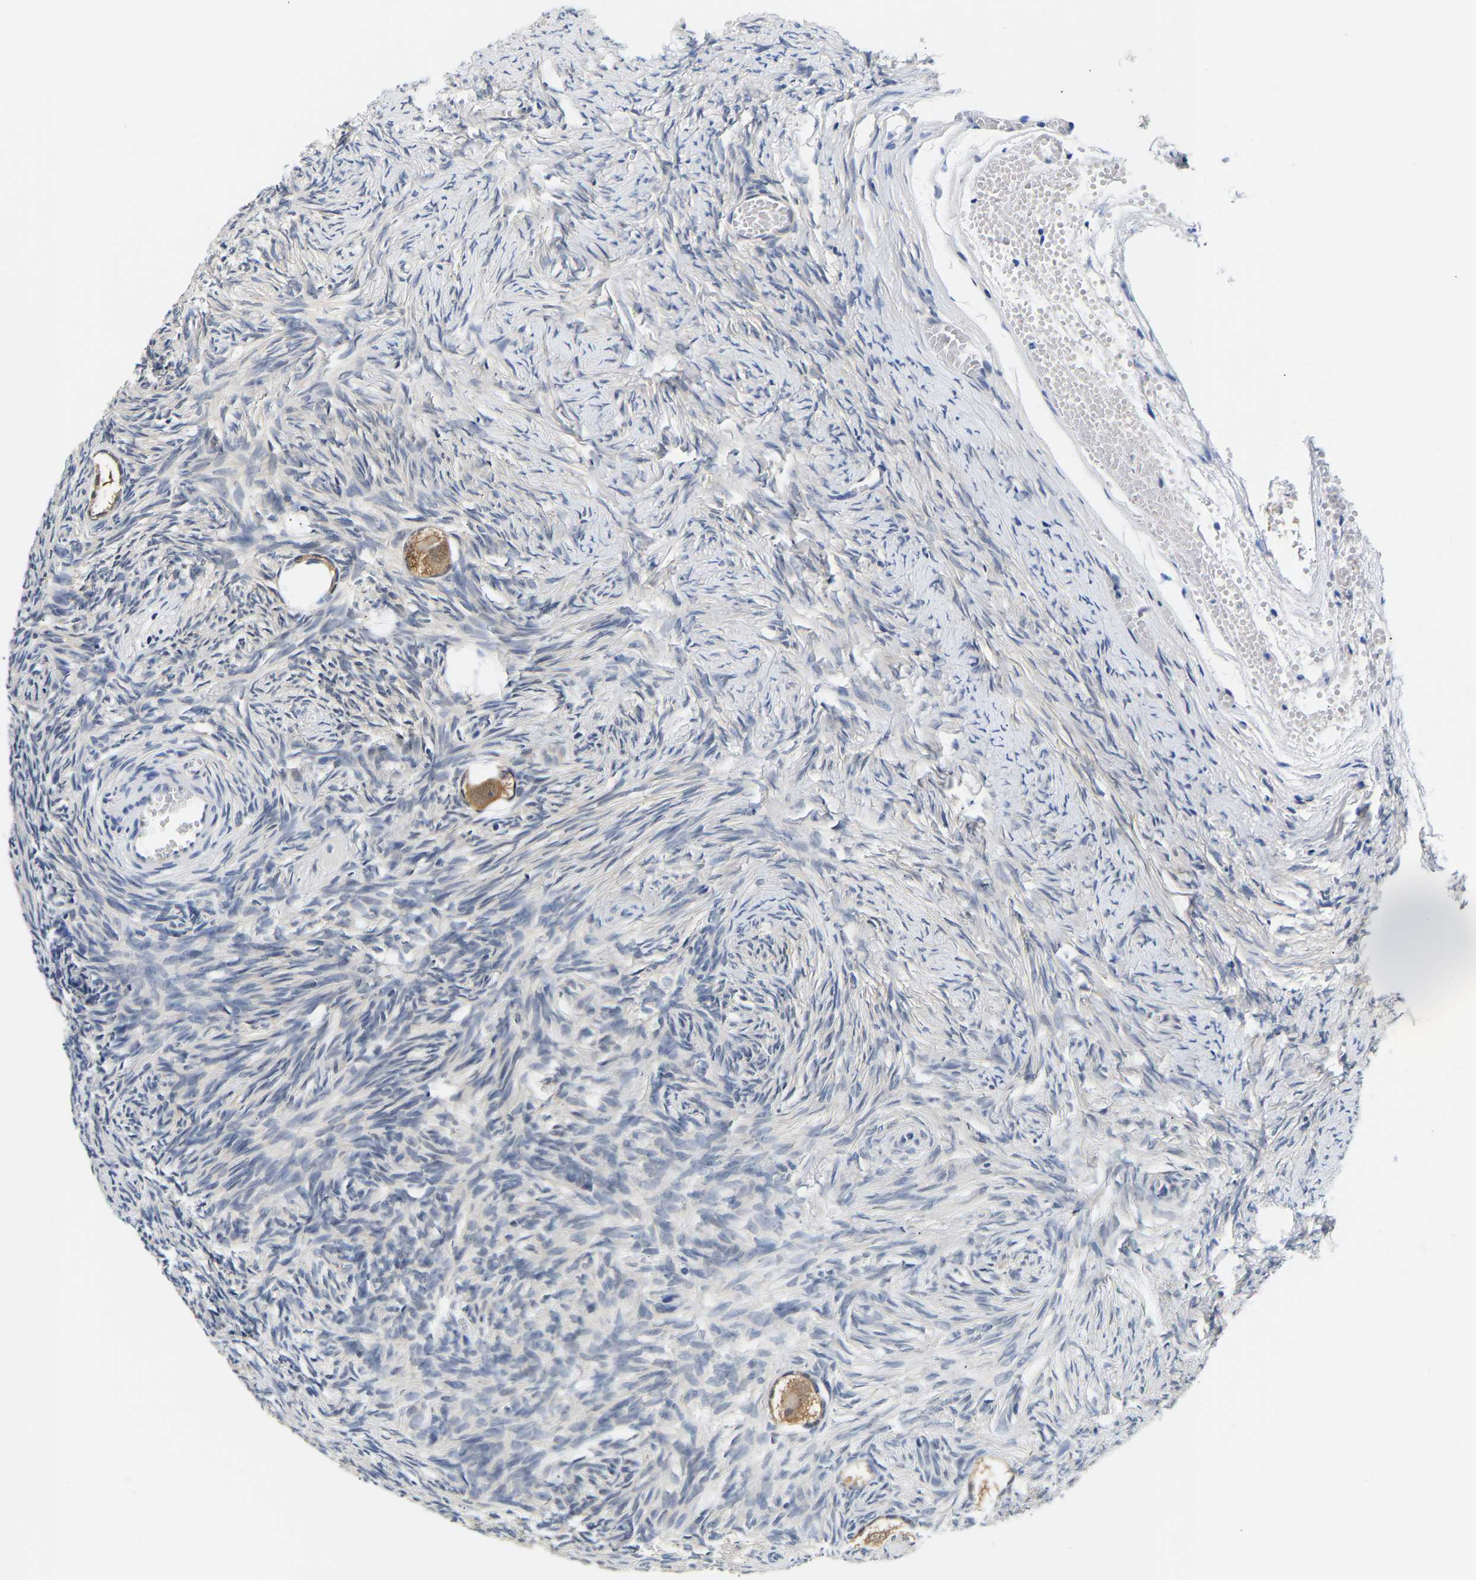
{"staining": {"intensity": "moderate", "quantity": ">75%", "location": "cytoplasmic/membranous"}, "tissue": "ovary", "cell_type": "Follicle cells", "image_type": "normal", "snomed": [{"axis": "morphology", "description": "Normal tissue, NOS"}, {"axis": "topography", "description": "Ovary"}], "caption": "Ovary stained with DAB (3,3'-diaminobenzidine) immunohistochemistry shows medium levels of moderate cytoplasmic/membranous positivity in approximately >75% of follicle cells.", "gene": "UCHL3", "patient": {"sex": "female", "age": 27}}